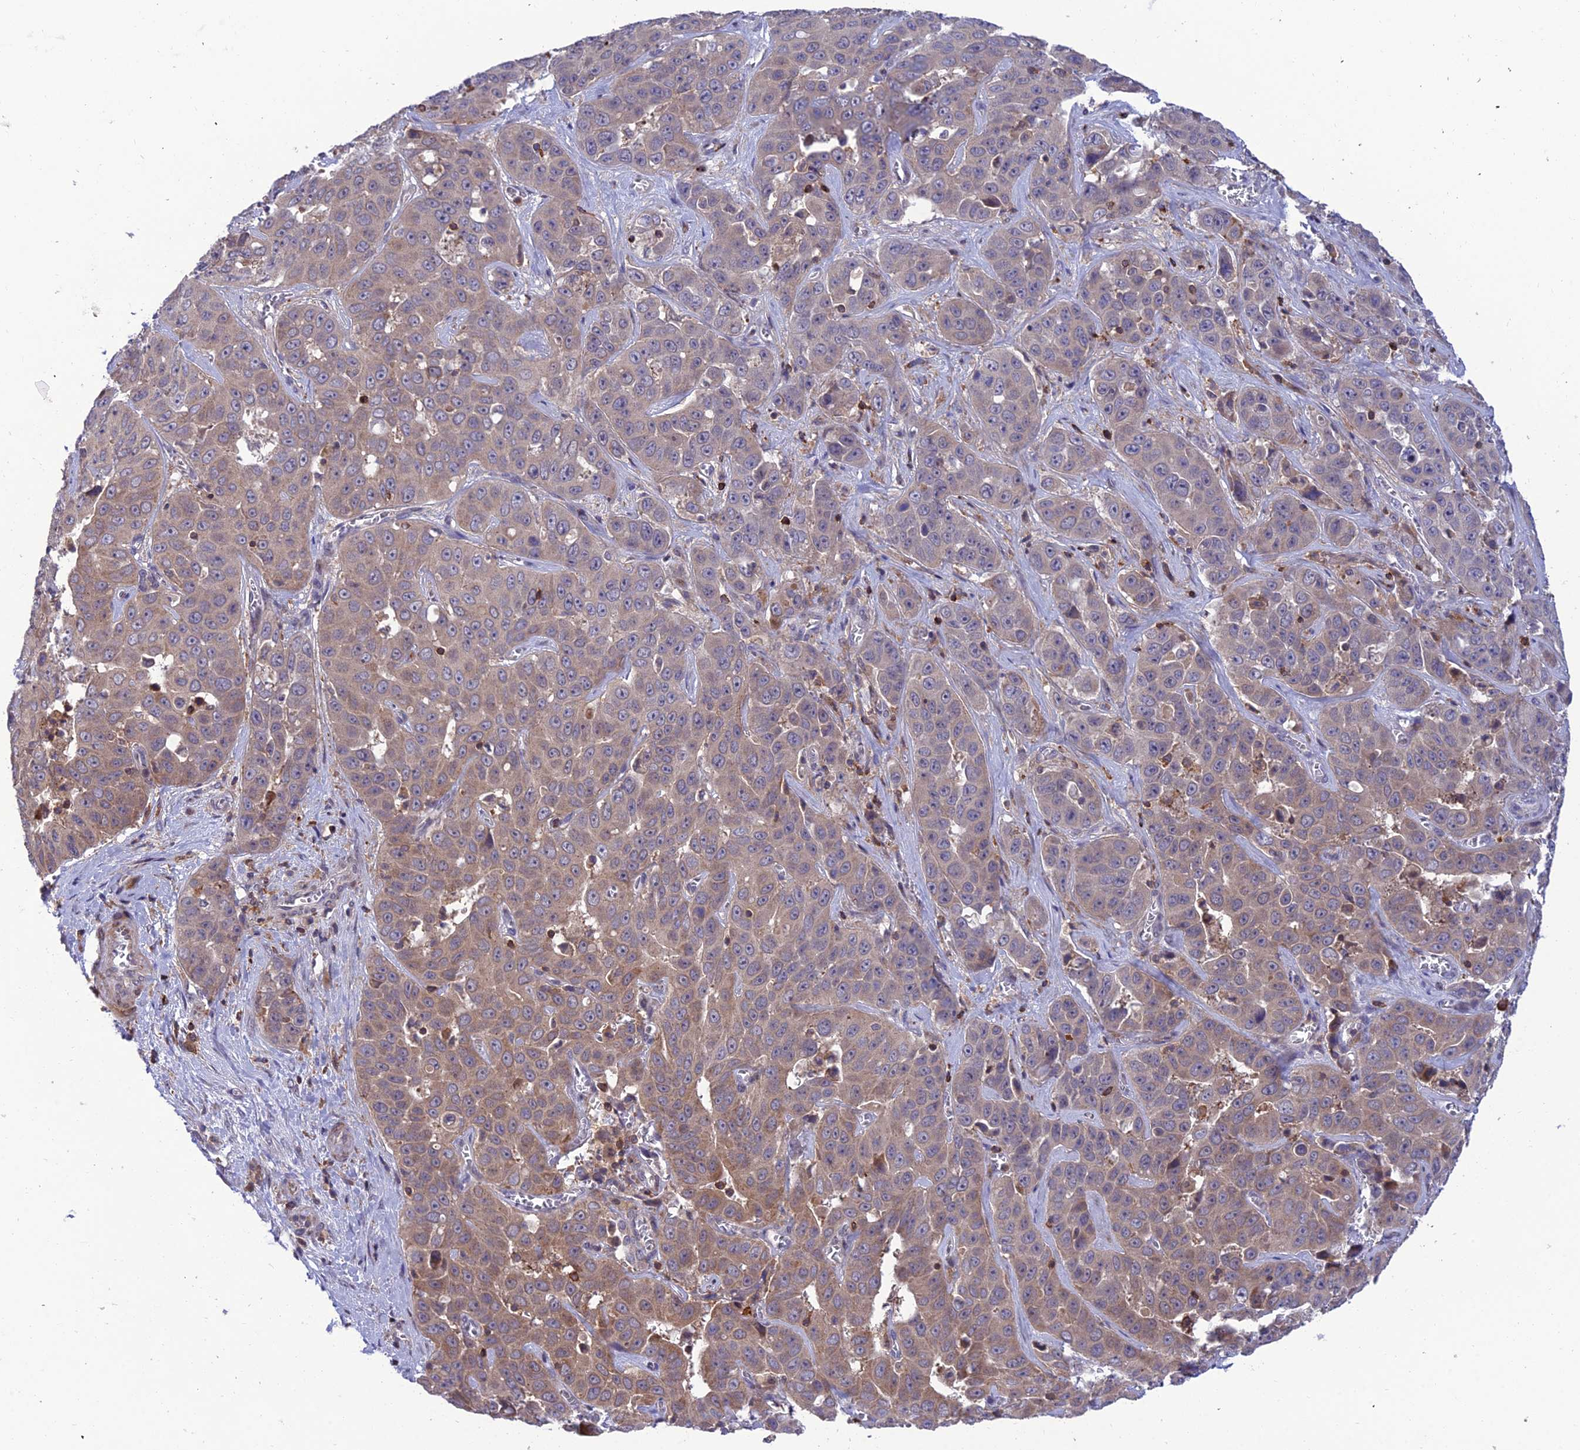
{"staining": {"intensity": "weak", "quantity": "25%-75%", "location": "cytoplasmic/membranous"}, "tissue": "liver cancer", "cell_type": "Tumor cells", "image_type": "cancer", "snomed": [{"axis": "morphology", "description": "Cholangiocarcinoma"}, {"axis": "topography", "description": "Liver"}], "caption": "High-magnification brightfield microscopy of liver cancer (cholangiocarcinoma) stained with DAB (3,3'-diaminobenzidine) (brown) and counterstained with hematoxylin (blue). tumor cells exhibit weak cytoplasmic/membranous expression is identified in approximately25%-75% of cells.", "gene": "FAM76A", "patient": {"sex": "female", "age": 52}}